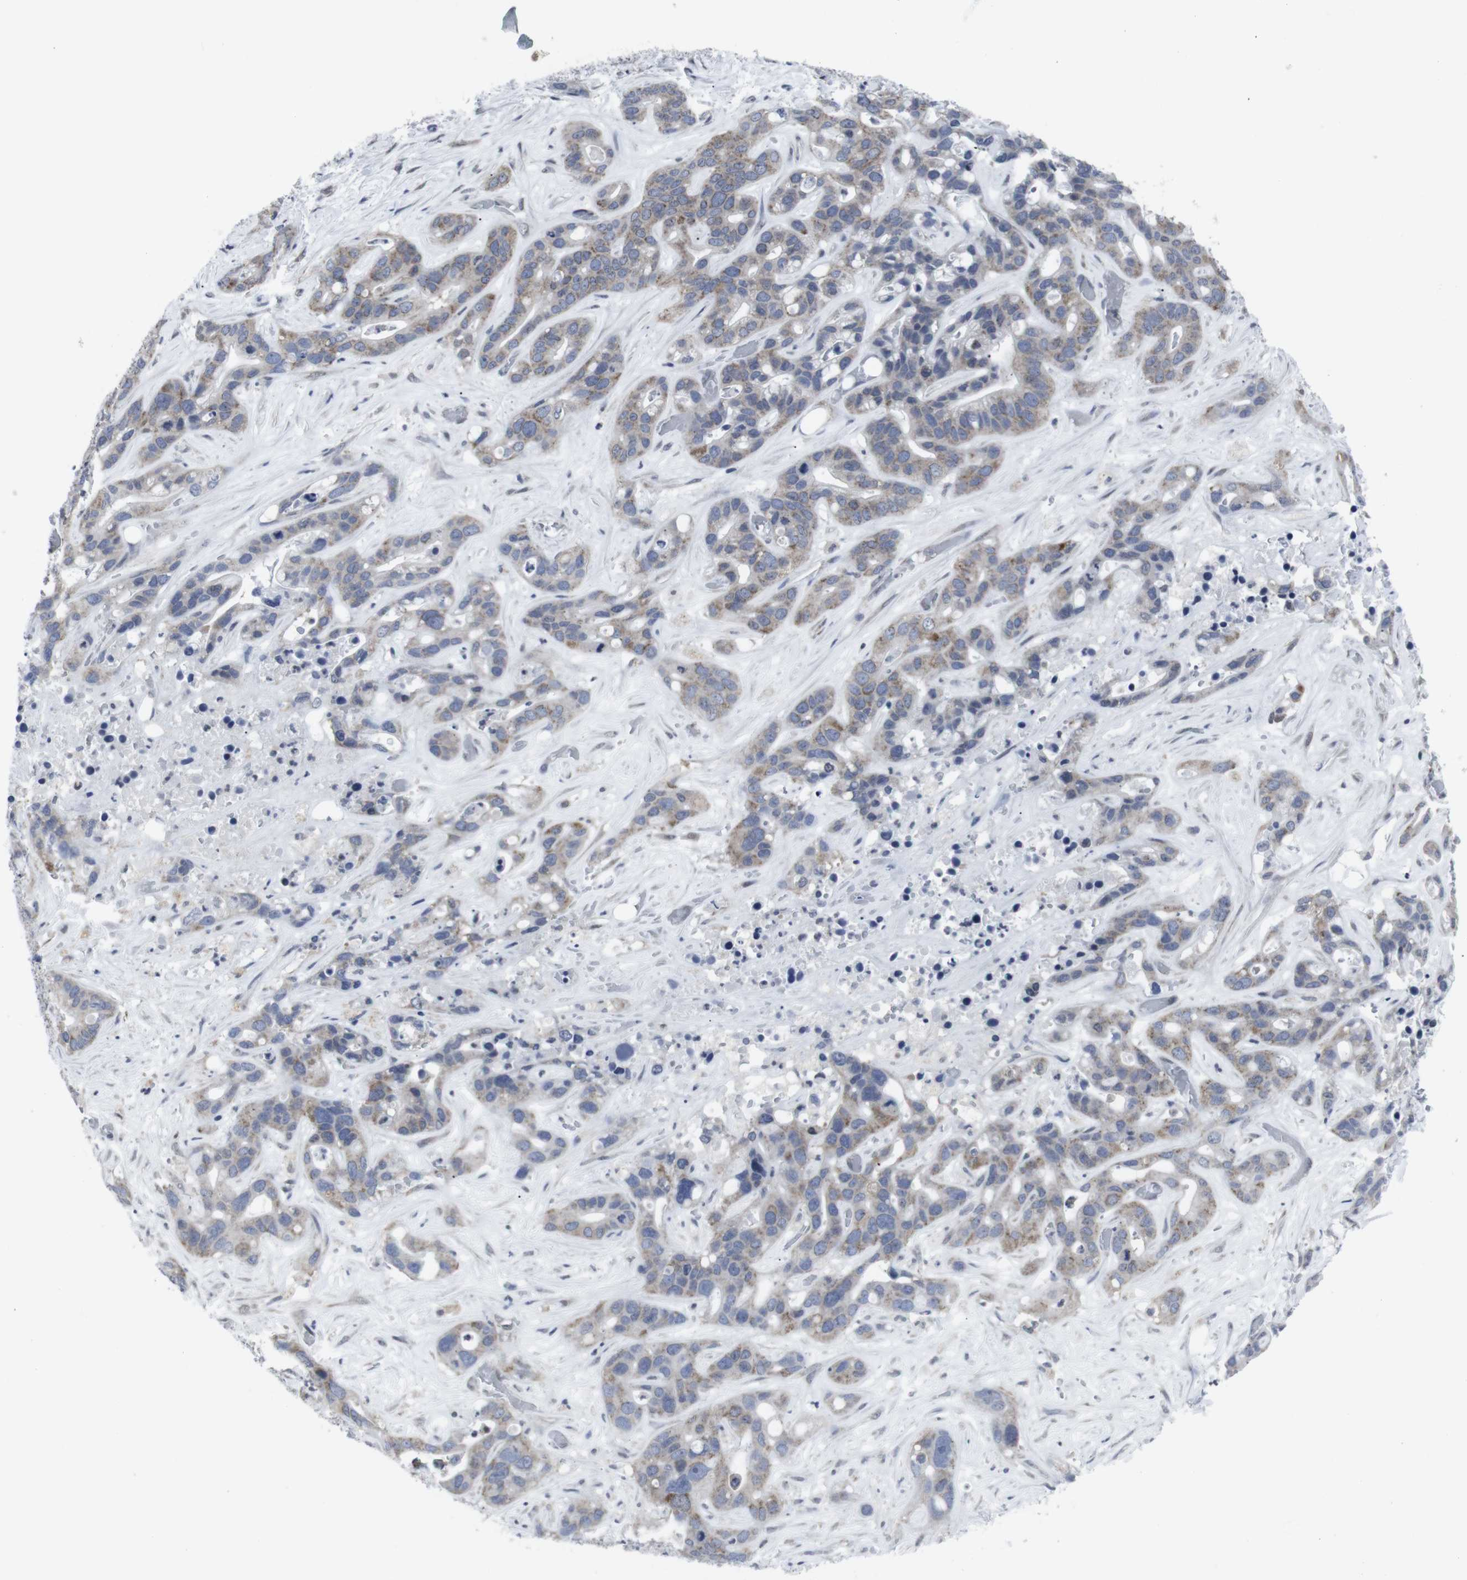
{"staining": {"intensity": "weak", "quantity": "25%-75%", "location": "cytoplasmic/membranous"}, "tissue": "liver cancer", "cell_type": "Tumor cells", "image_type": "cancer", "snomed": [{"axis": "morphology", "description": "Cholangiocarcinoma"}, {"axis": "topography", "description": "Liver"}], "caption": "Liver cancer stained with IHC displays weak cytoplasmic/membranous expression in about 25%-75% of tumor cells. (DAB (3,3'-diaminobenzidine) IHC with brightfield microscopy, high magnification).", "gene": "GEMIN2", "patient": {"sex": "female", "age": 65}}